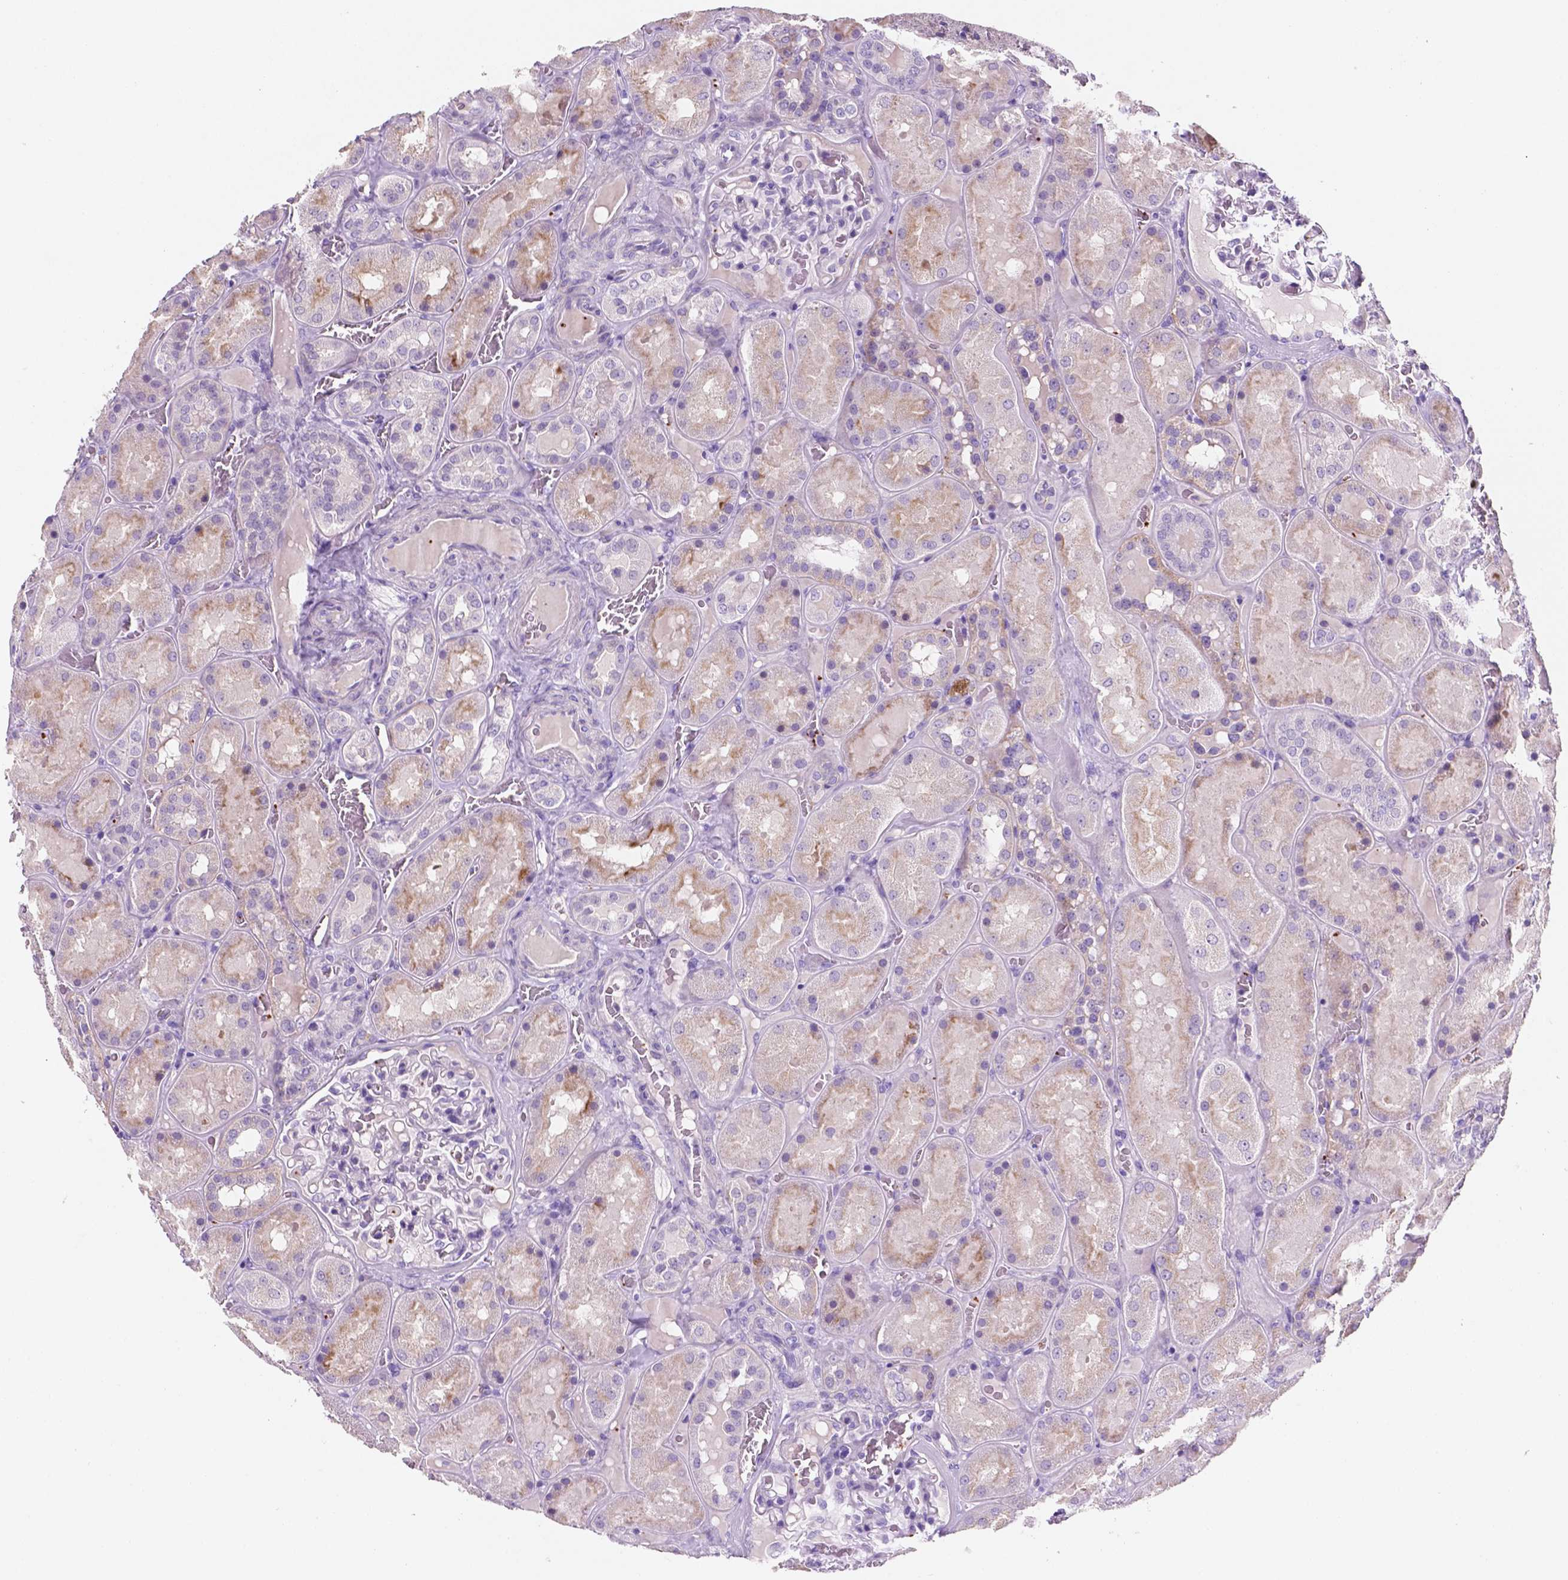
{"staining": {"intensity": "negative", "quantity": "none", "location": "none"}, "tissue": "kidney", "cell_type": "Cells in glomeruli", "image_type": "normal", "snomed": [{"axis": "morphology", "description": "Normal tissue, NOS"}, {"axis": "topography", "description": "Kidney"}], "caption": "A high-resolution photomicrograph shows IHC staining of unremarkable kidney, which displays no significant expression in cells in glomeruli. The staining is performed using DAB brown chromogen with nuclei counter-stained in using hematoxylin.", "gene": "EBLN2", "patient": {"sex": "male", "age": 73}}